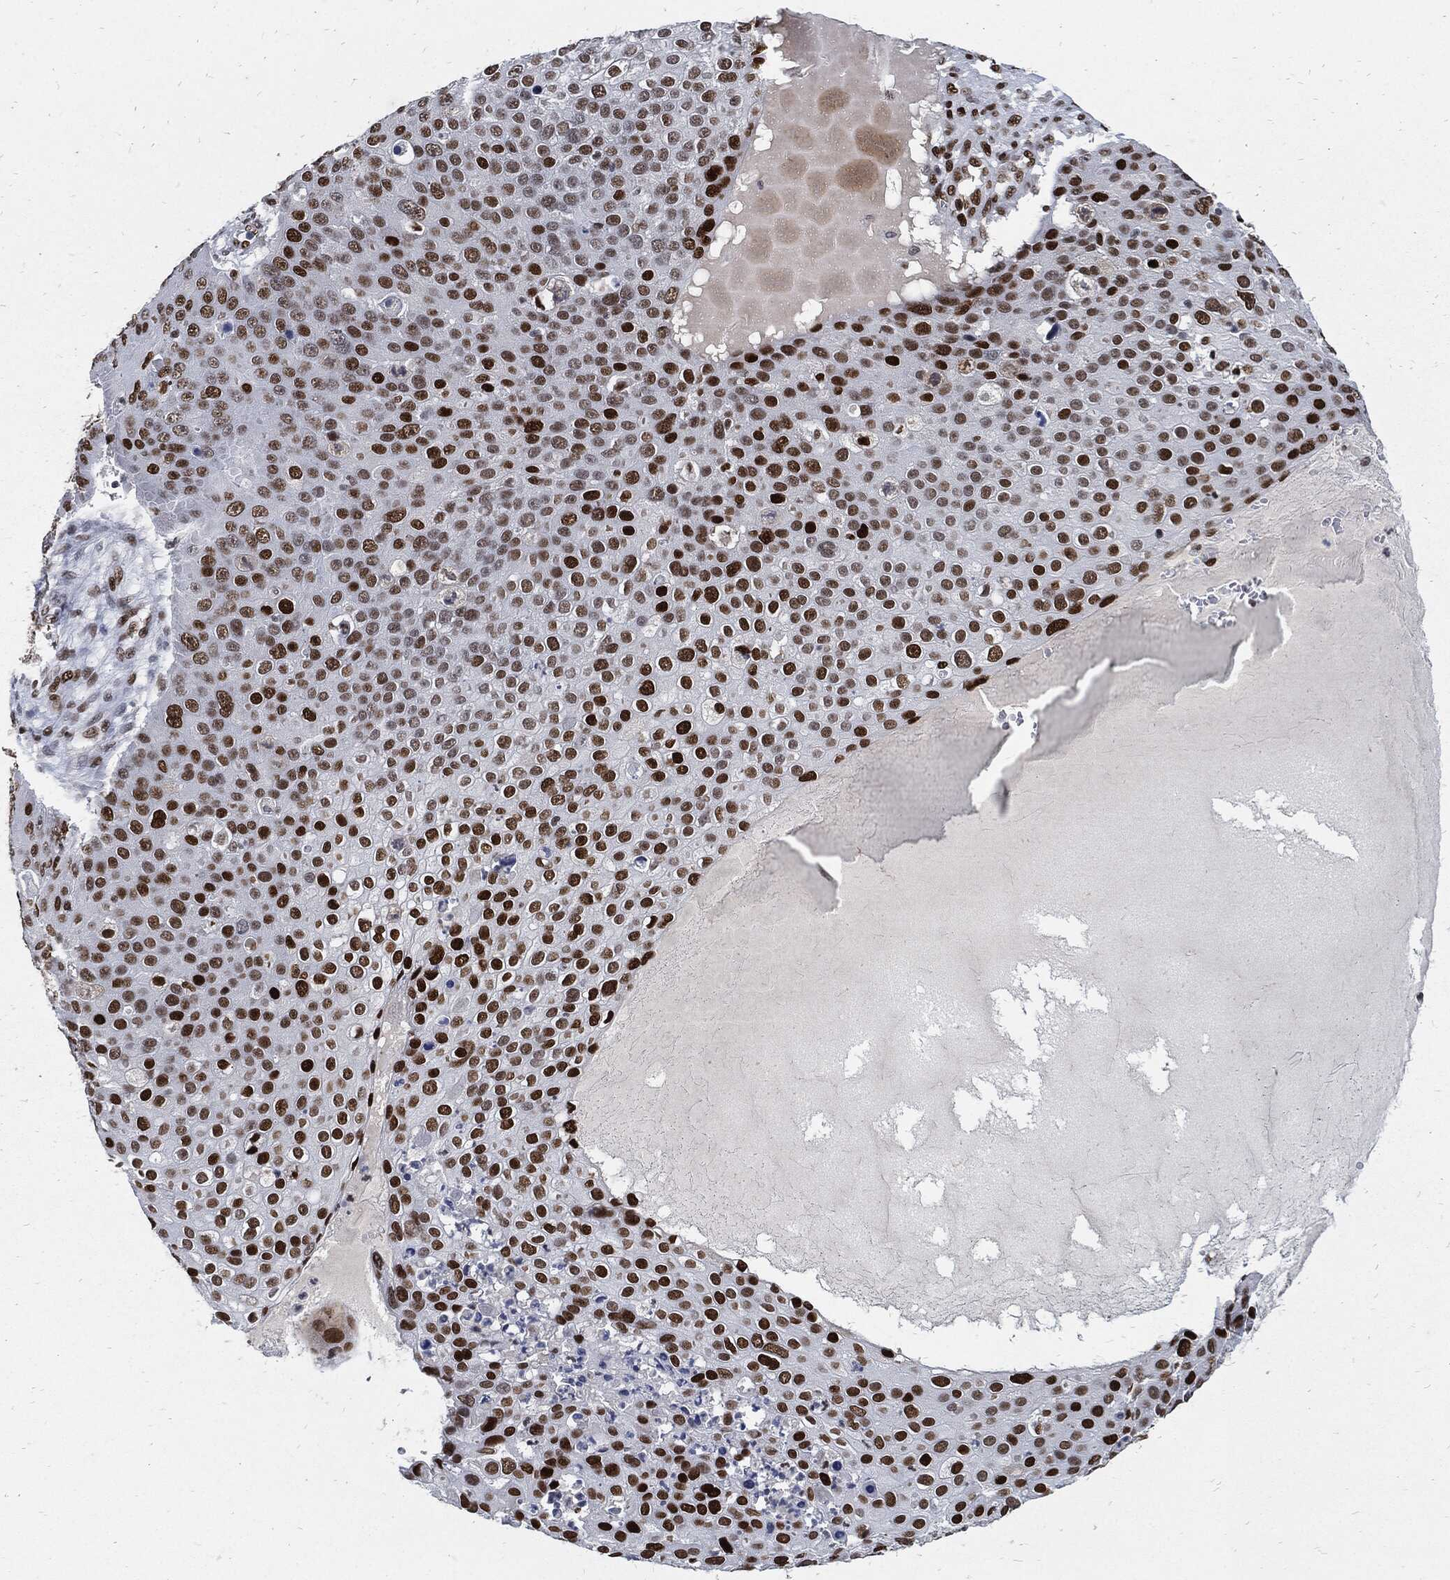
{"staining": {"intensity": "strong", "quantity": "25%-75%", "location": "nuclear"}, "tissue": "skin cancer", "cell_type": "Tumor cells", "image_type": "cancer", "snomed": [{"axis": "morphology", "description": "Squamous cell carcinoma, NOS"}, {"axis": "topography", "description": "Skin"}], "caption": "IHC image of neoplastic tissue: human skin squamous cell carcinoma stained using IHC shows high levels of strong protein expression localized specifically in the nuclear of tumor cells, appearing as a nuclear brown color.", "gene": "JUN", "patient": {"sex": "male", "age": 71}}